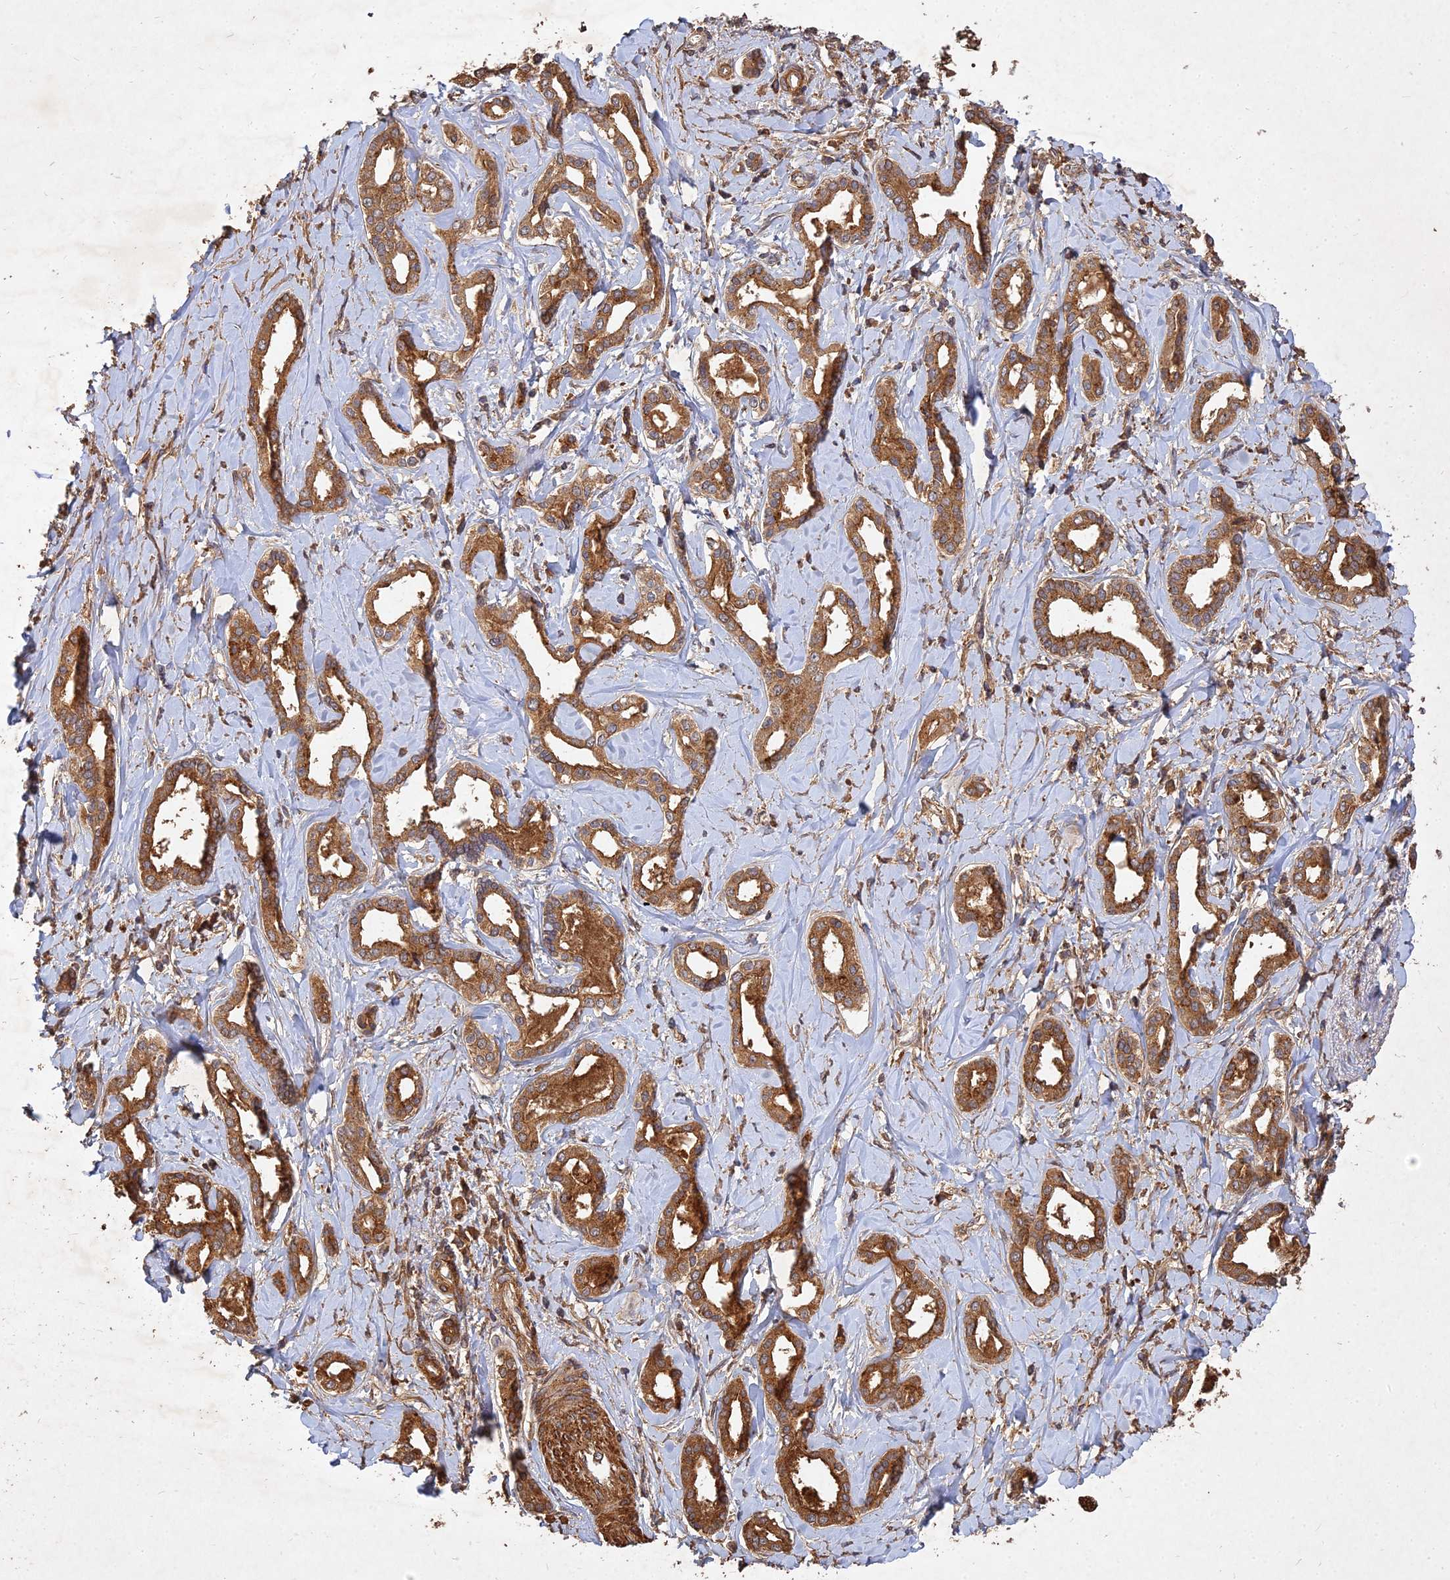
{"staining": {"intensity": "moderate", "quantity": ">75%", "location": "cytoplasmic/membranous"}, "tissue": "liver cancer", "cell_type": "Tumor cells", "image_type": "cancer", "snomed": [{"axis": "morphology", "description": "Cholangiocarcinoma"}, {"axis": "topography", "description": "Liver"}], "caption": "Immunohistochemistry of human liver cancer exhibits medium levels of moderate cytoplasmic/membranous positivity in approximately >75% of tumor cells. (Stains: DAB (3,3'-diaminobenzidine) in brown, nuclei in blue, Microscopy: brightfield microscopy at high magnification).", "gene": "UBE2W", "patient": {"sex": "female", "age": 77}}